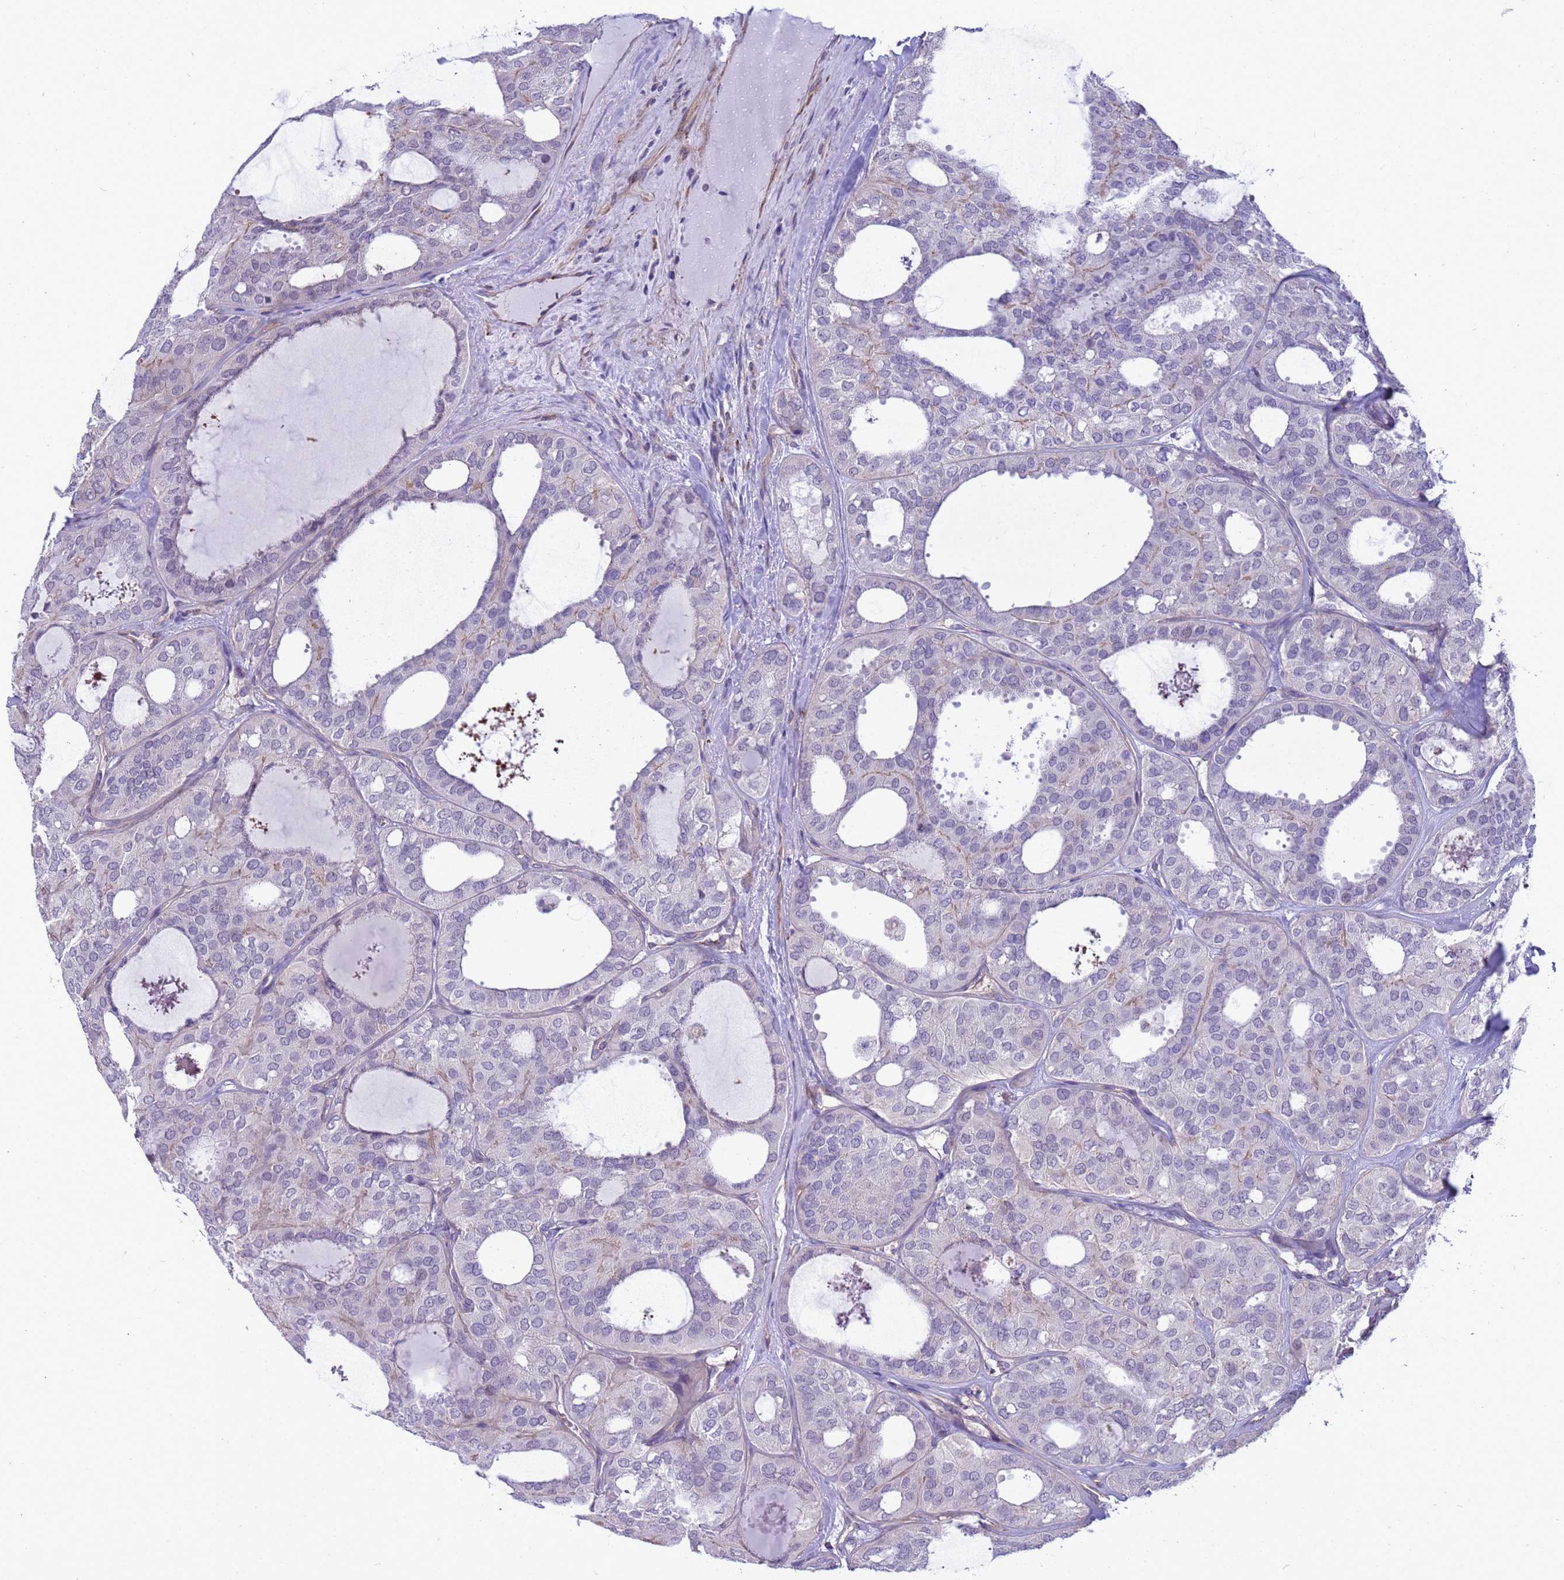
{"staining": {"intensity": "negative", "quantity": "none", "location": "none"}, "tissue": "thyroid cancer", "cell_type": "Tumor cells", "image_type": "cancer", "snomed": [{"axis": "morphology", "description": "Follicular adenoma carcinoma, NOS"}, {"axis": "topography", "description": "Thyroid gland"}], "caption": "Immunohistochemistry photomicrograph of neoplastic tissue: human thyroid cancer stained with DAB (3,3'-diaminobenzidine) demonstrates no significant protein expression in tumor cells.", "gene": "ITGB4", "patient": {"sex": "male", "age": 75}}